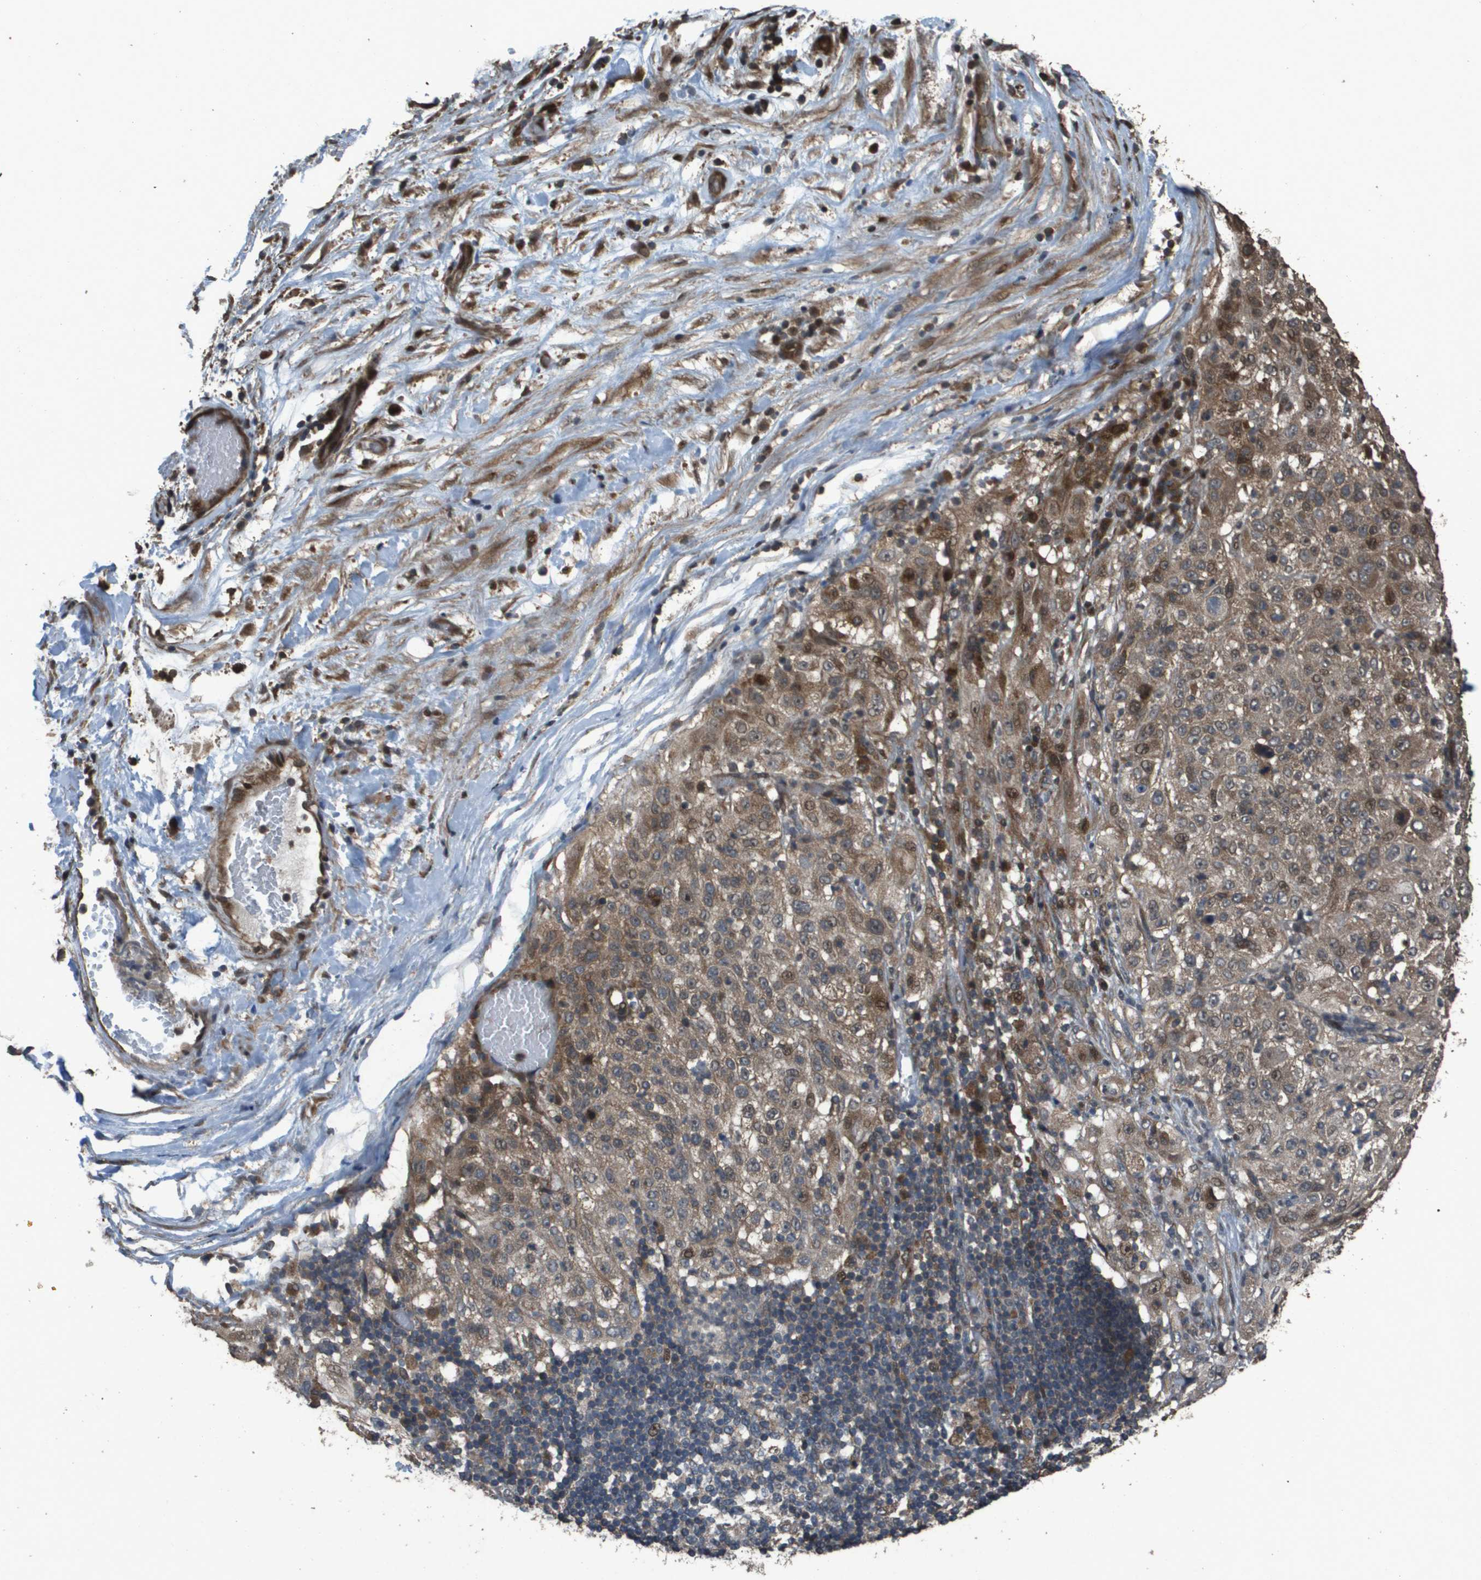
{"staining": {"intensity": "moderate", "quantity": "25%-75%", "location": "cytoplasmic/membranous"}, "tissue": "lung cancer", "cell_type": "Tumor cells", "image_type": "cancer", "snomed": [{"axis": "morphology", "description": "Inflammation, NOS"}, {"axis": "morphology", "description": "Squamous cell carcinoma, NOS"}, {"axis": "topography", "description": "Lymph node"}, {"axis": "topography", "description": "Soft tissue"}, {"axis": "topography", "description": "Lung"}], "caption": "Protein expression analysis of human squamous cell carcinoma (lung) reveals moderate cytoplasmic/membranous positivity in about 25%-75% of tumor cells.", "gene": "FIG4", "patient": {"sex": "male", "age": 66}}